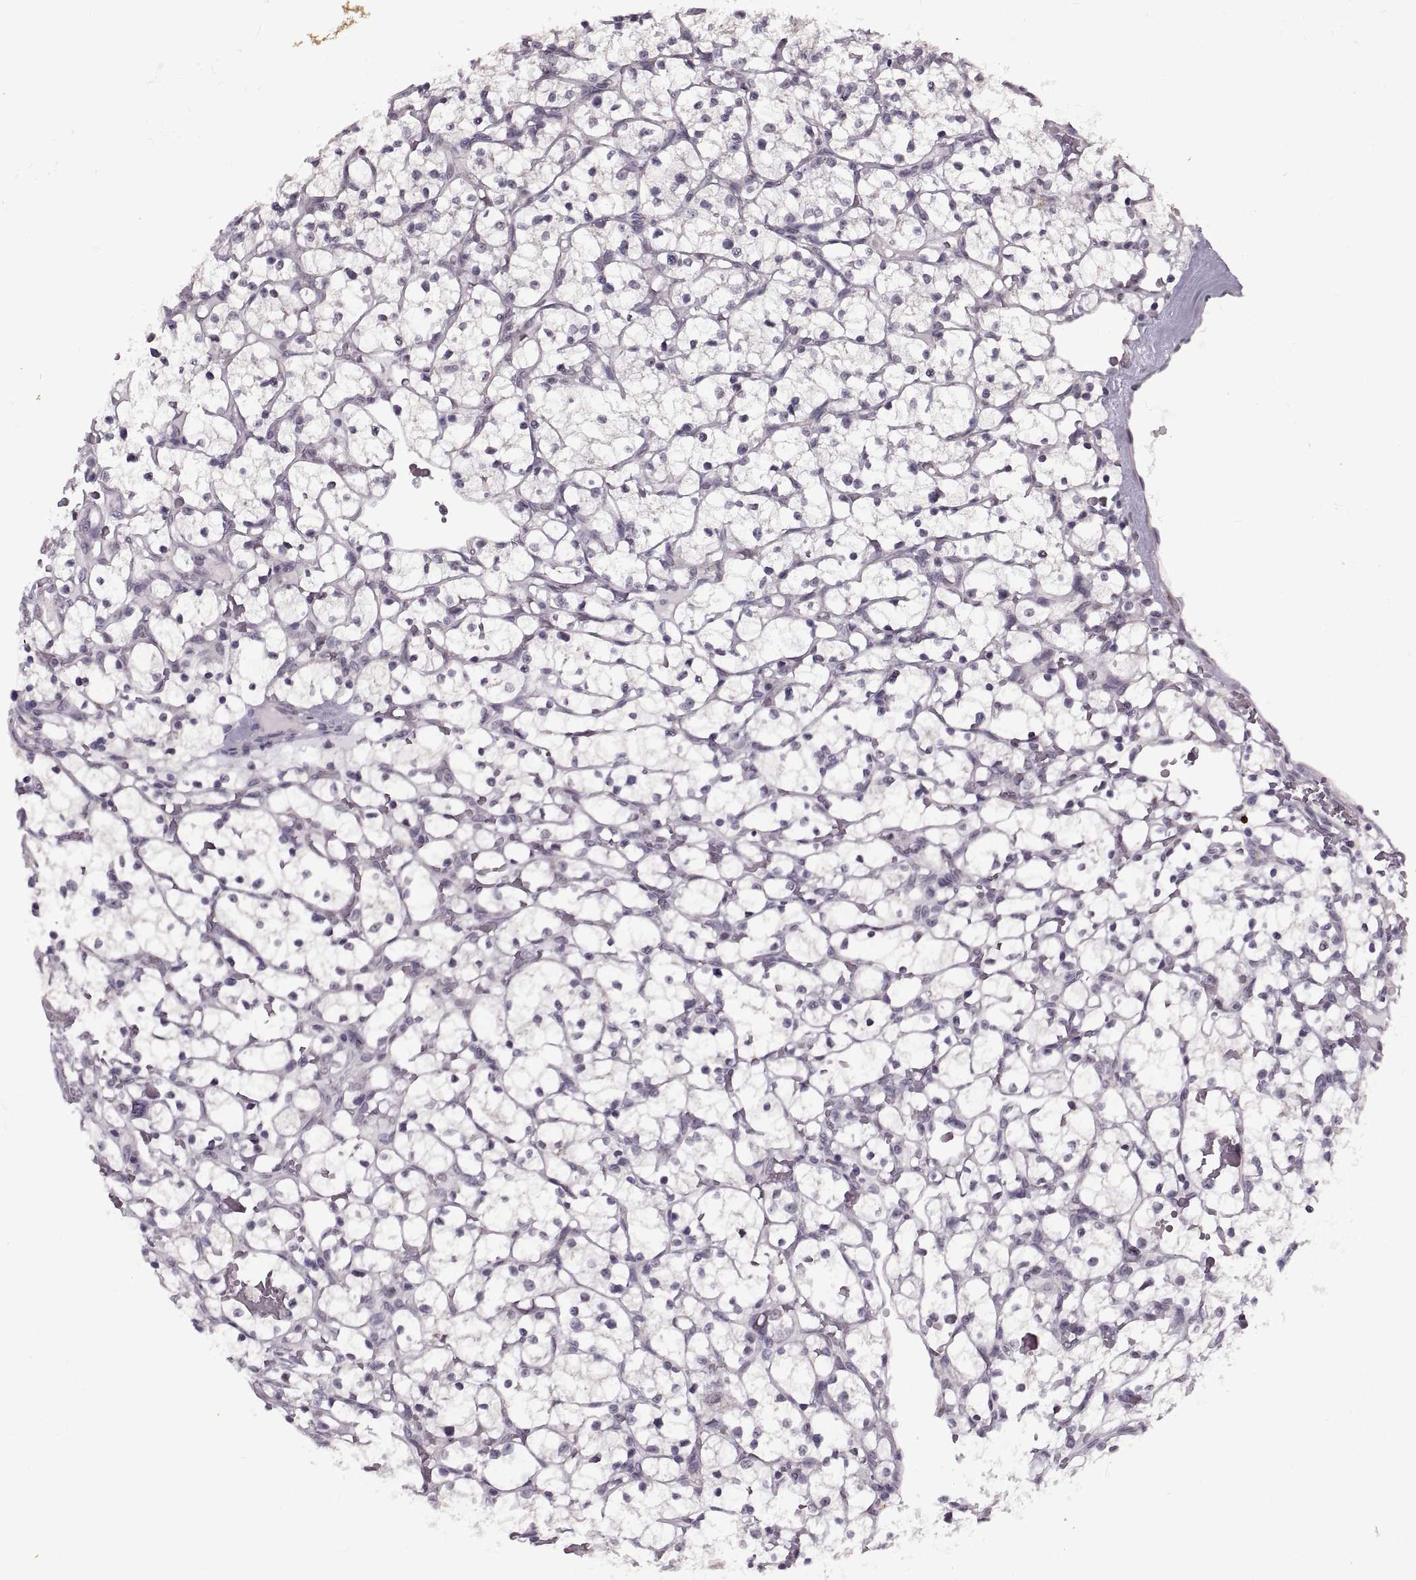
{"staining": {"intensity": "negative", "quantity": "none", "location": "none"}, "tissue": "renal cancer", "cell_type": "Tumor cells", "image_type": "cancer", "snomed": [{"axis": "morphology", "description": "Adenocarcinoma, NOS"}, {"axis": "topography", "description": "Kidney"}], "caption": "The micrograph displays no staining of tumor cells in renal adenocarcinoma.", "gene": "PRSS37", "patient": {"sex": "female", "age": 64}}